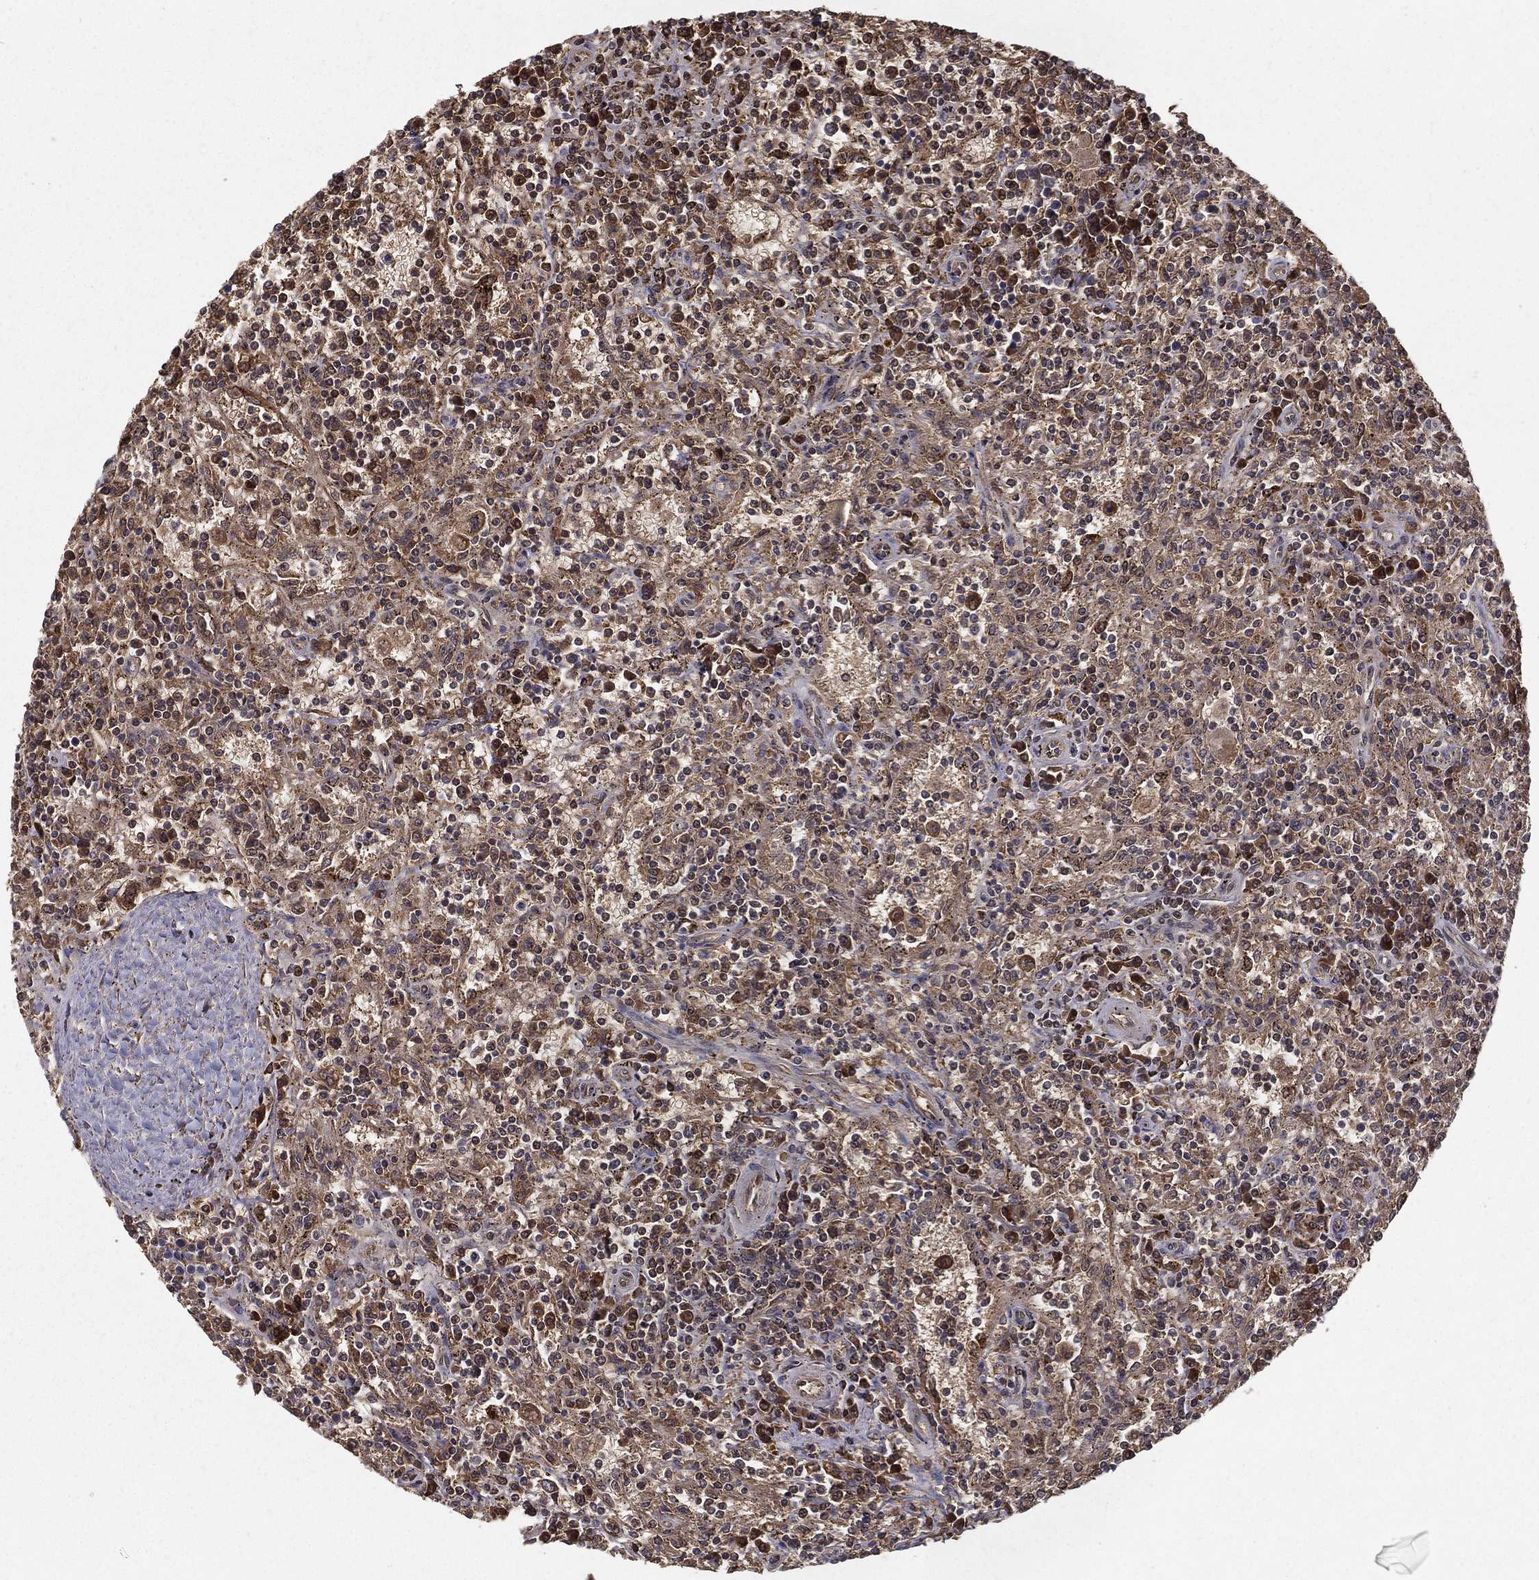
{"staining": {"intensity": "weak", "quantity": "25%-75%", "location": "cytoplasmic/membranous"}, "tissue": "lymphoma", "cell_type": "Tumor cells", "image_type": "cancer", "snomed": [{"axis": "morphology", "description": "Malignant lymphoma, non-Hodgkin's type, Low grade"}, {"axis": "topography", "description": "Spleen"}], "caption": "The photomicrograph shows immunohistochemical staining of lymphoma. There is weak cytoplasmic/membranous expression is identified in approximately 25%-75% of tumor cells. Nuclei are stained in blue.", "gene": "SLC6A6", "patient": {"sex": "male", "age": 62}}